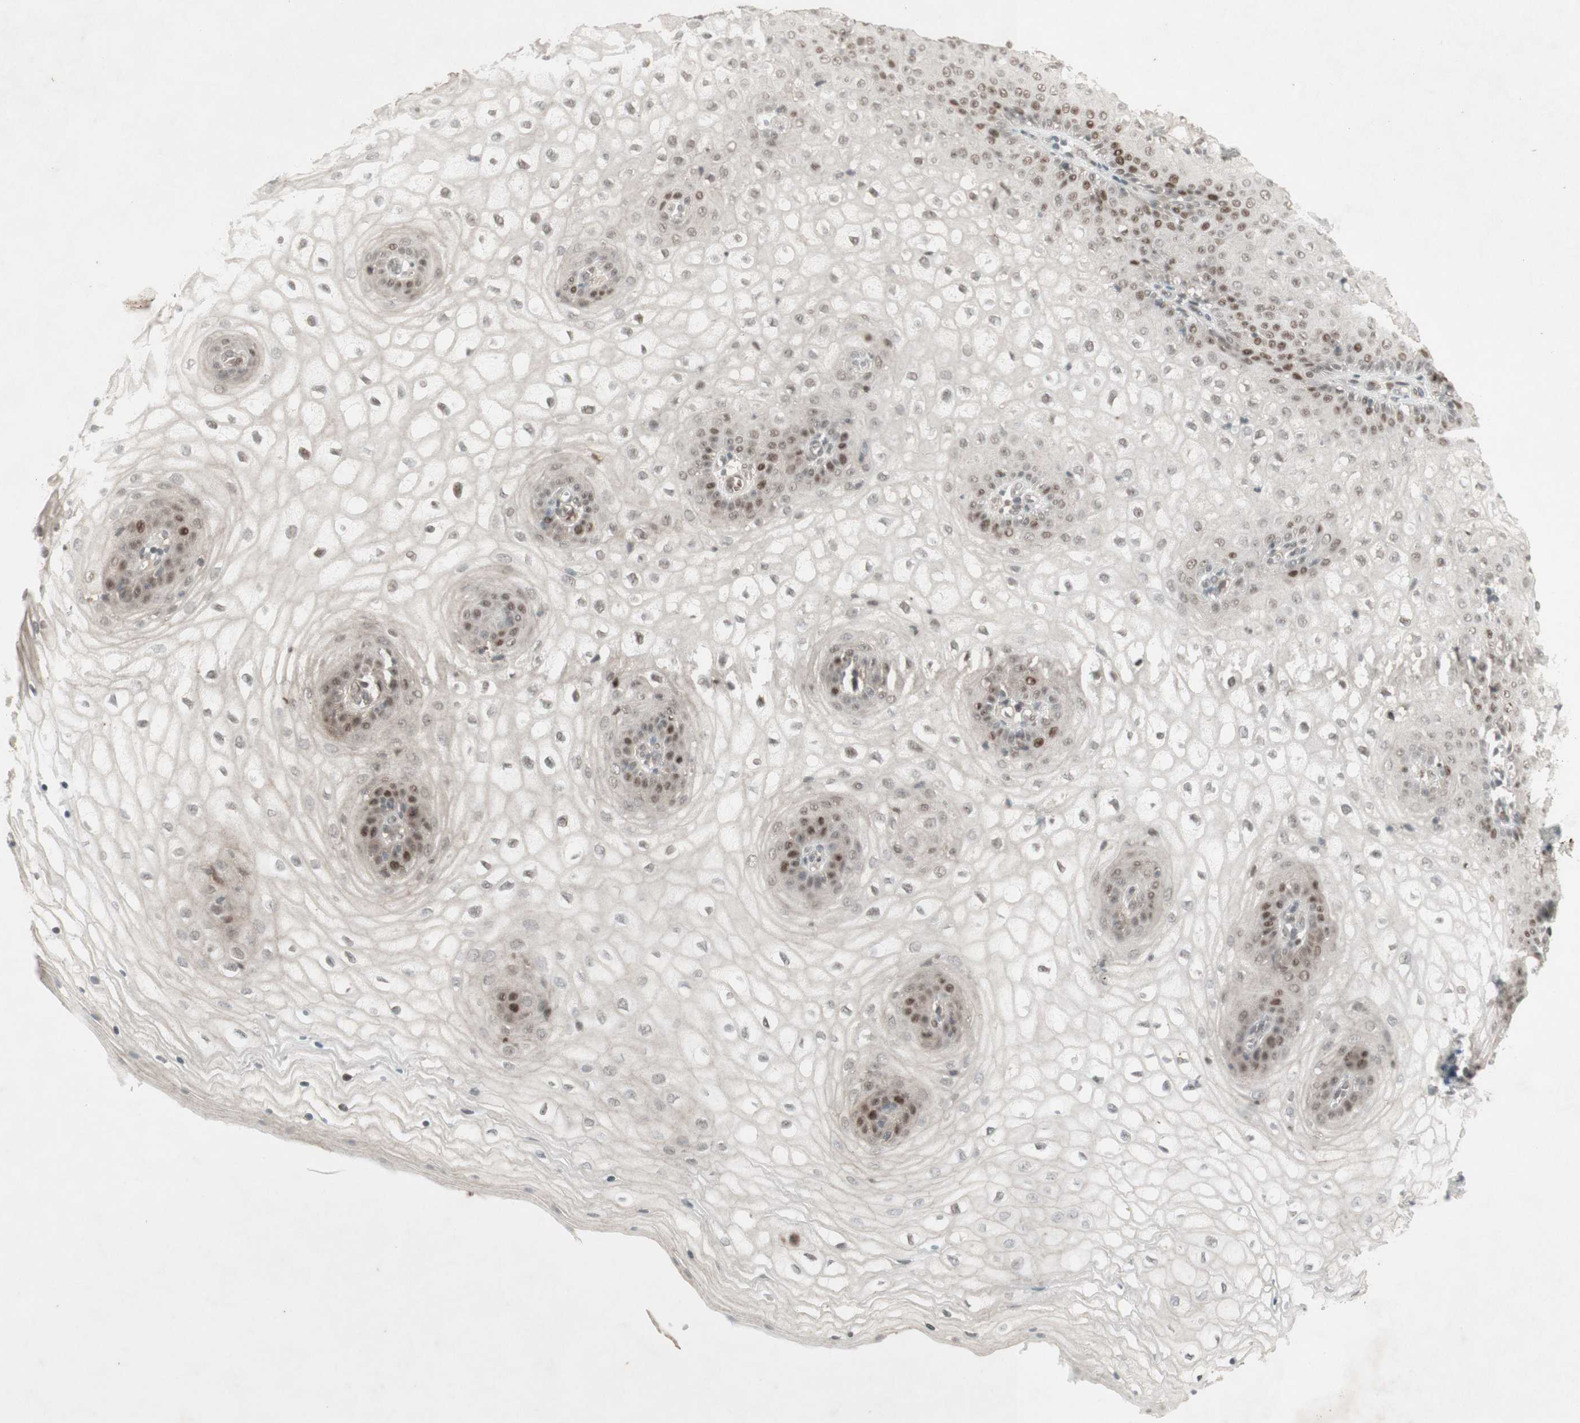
{"staining": {"intensity": "moderate", "quantity": "25%-75%", "location": "cytoplasmic/membranous,nuclear"}, "tissue": "vagina", "cell_type": "Squamous epithelial cells", "image_type": "normal", "snomed": [{"axis": "morphology", "description": "Normal tissue, NOS"}, {"axis": "topography", "description": "Vagina"}], "caption": "Protein analysis of benign vagina shows moderate cytoplasmic/membranous,nuclear staining in approximately 25%-75% of squamous epithelial cells. Nuclei are stained in blue.", "gene": "MSH6", "patient": {"sex": "female", "age": 34}}